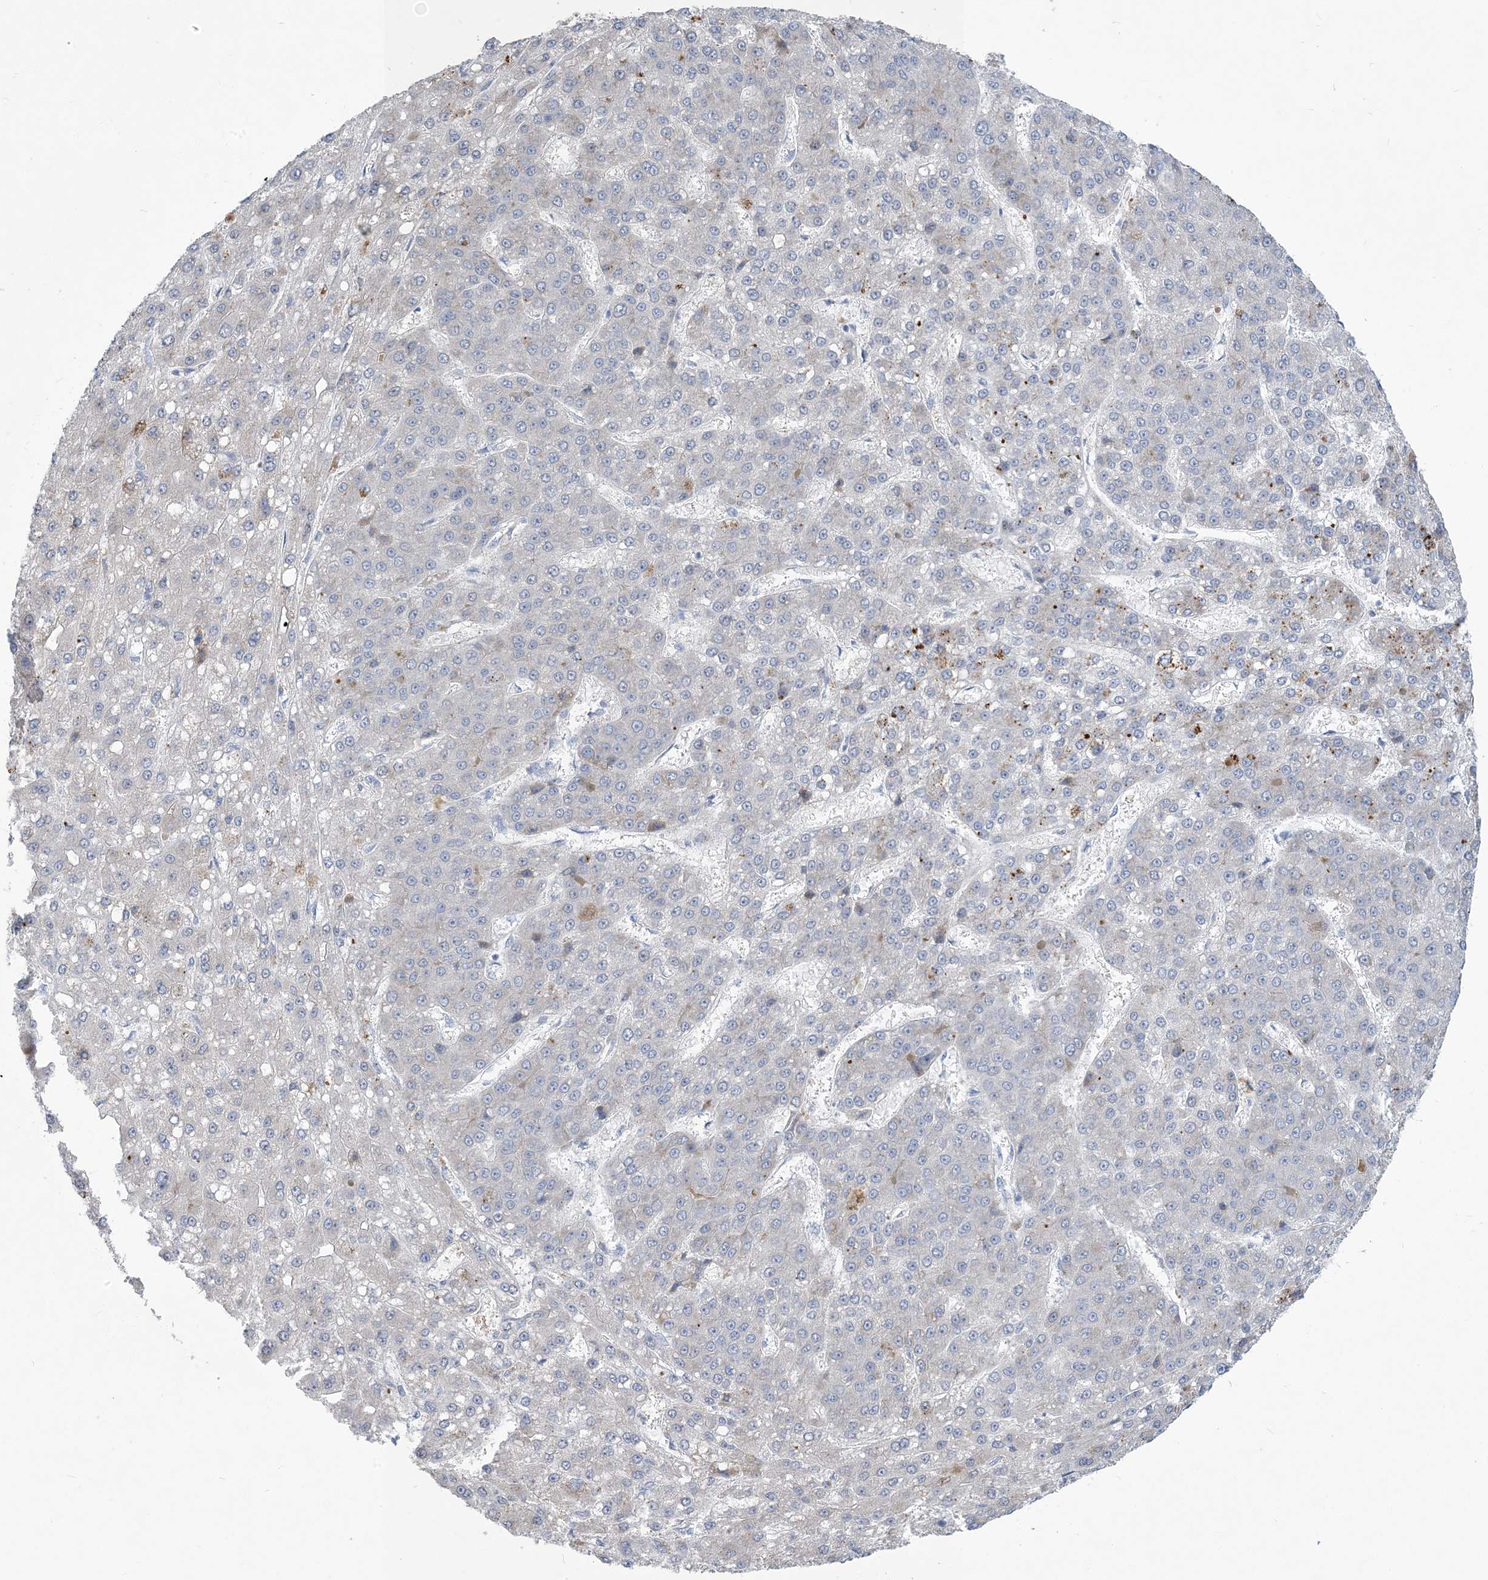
{"staining": {"intensity": "negative", "quantity": "none", "location": "none"}, "tissue": "liver cancer", "cell_type": "Tumor cells", "image_type": "cancer", "snomed": [{"axis": "morphology", "description": "Carcinoma, Hepatocellular, NOS"}, {"axis": "topography", "description": "Liver"}], "caption": "IHC image of human hepatocellular carcinoma (liver) stained for a protein (brown), which exhibits no staining in tumor cells. The staining is performed using DAB brown chromogen with nuclei counter-stained in using hematoxylin.", "gene": "MOXD1", "patient": {"sex": "male", "age": 67}}